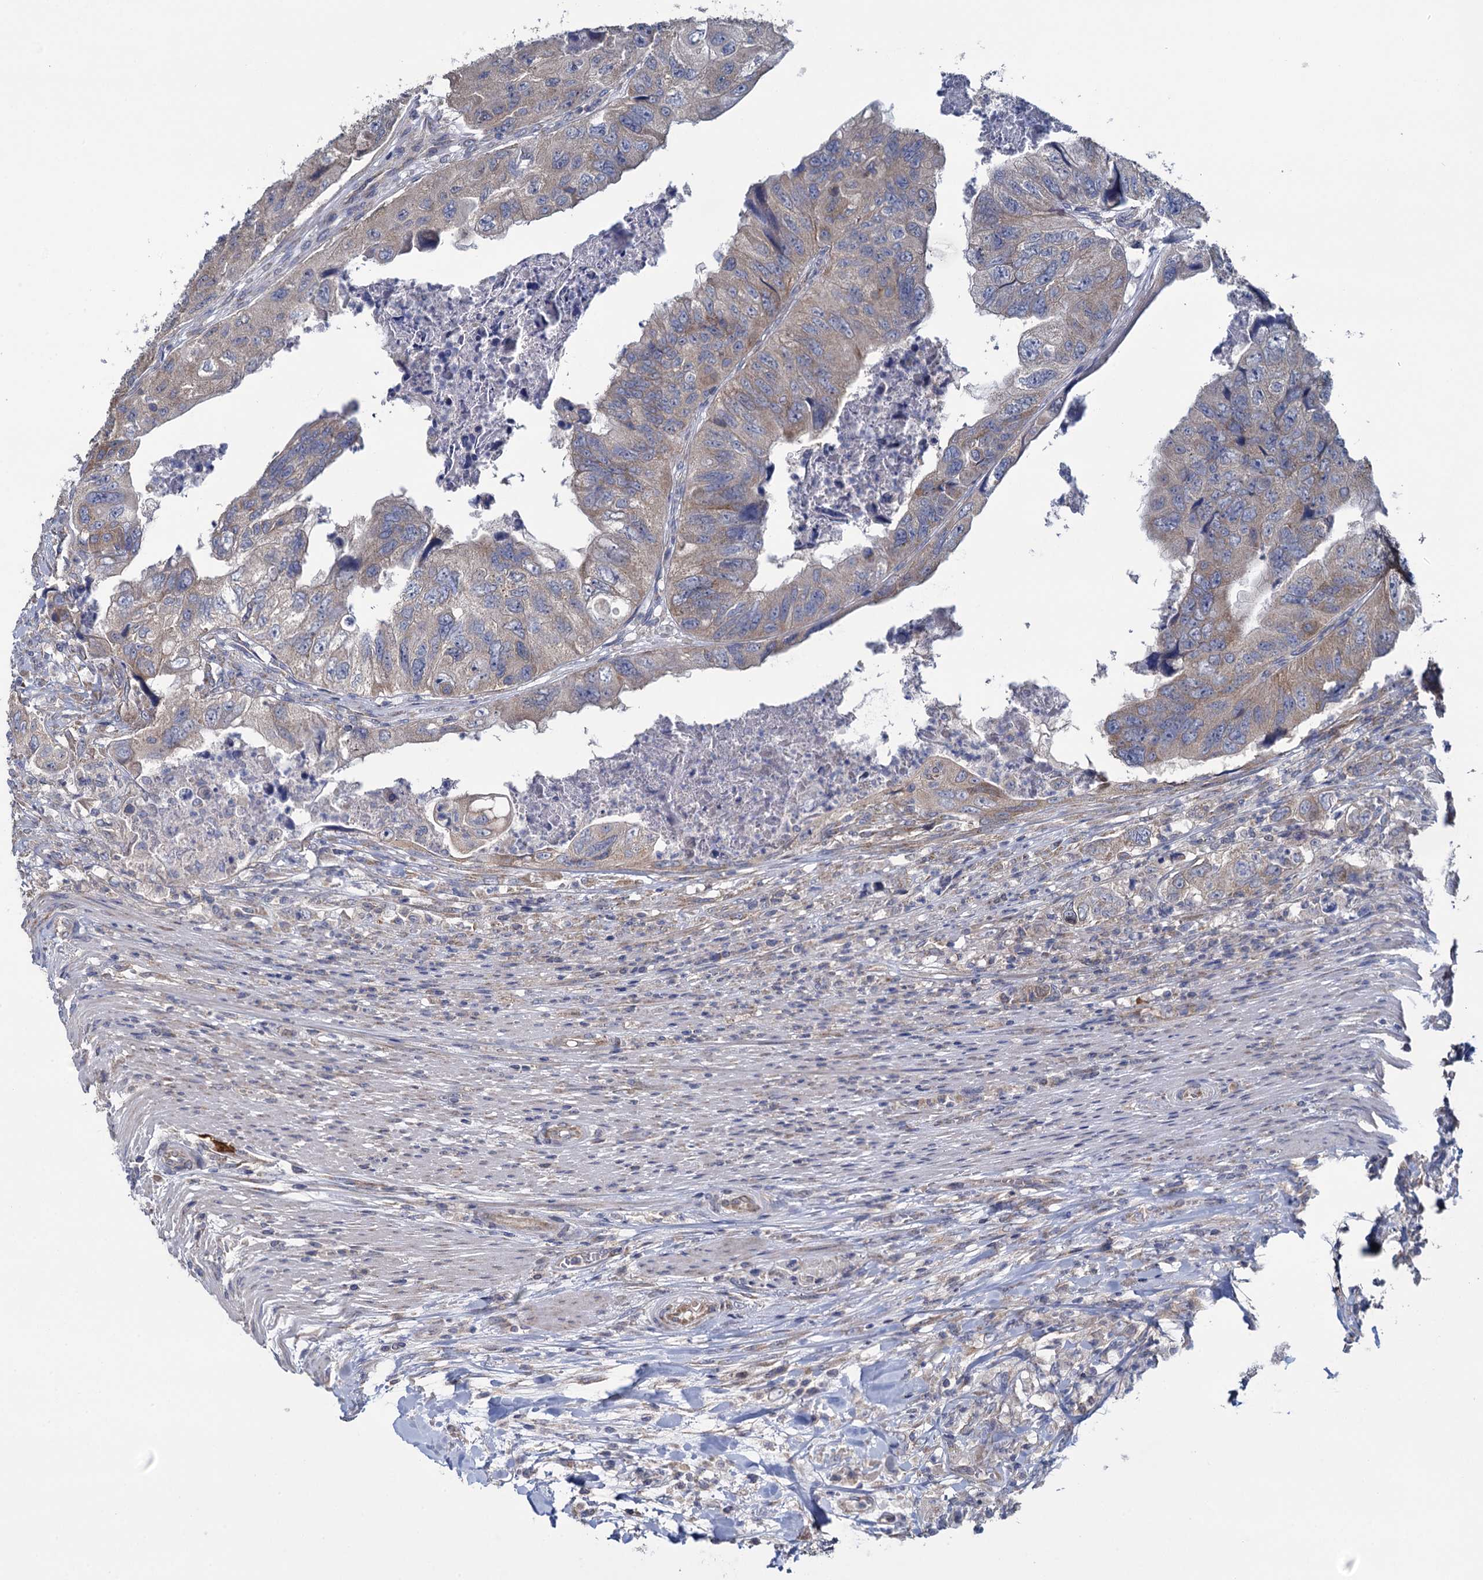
{"staining": {"intensity": "weak", "quantity": ">75%", "location": "cytoplasmic/membranous"}, "tissue": "colorectal cancer", "cell_type": "Tumor cells", "image_type": "cancer", "snomed": [{"axis": "morphology", "description": "Adenocarcinoma, NOS"}, {"axis": "topography", "description": "Rectum"}], "caption": "Immunohistochemical staining of colorectal cancer (adenocarcinoma) reveals low levels of weak cytoplasmic/membranous staining in approximately >75% of tumor cells.", "gene": "GSTM2", "patient": {"sex": "male", "age": 63}}